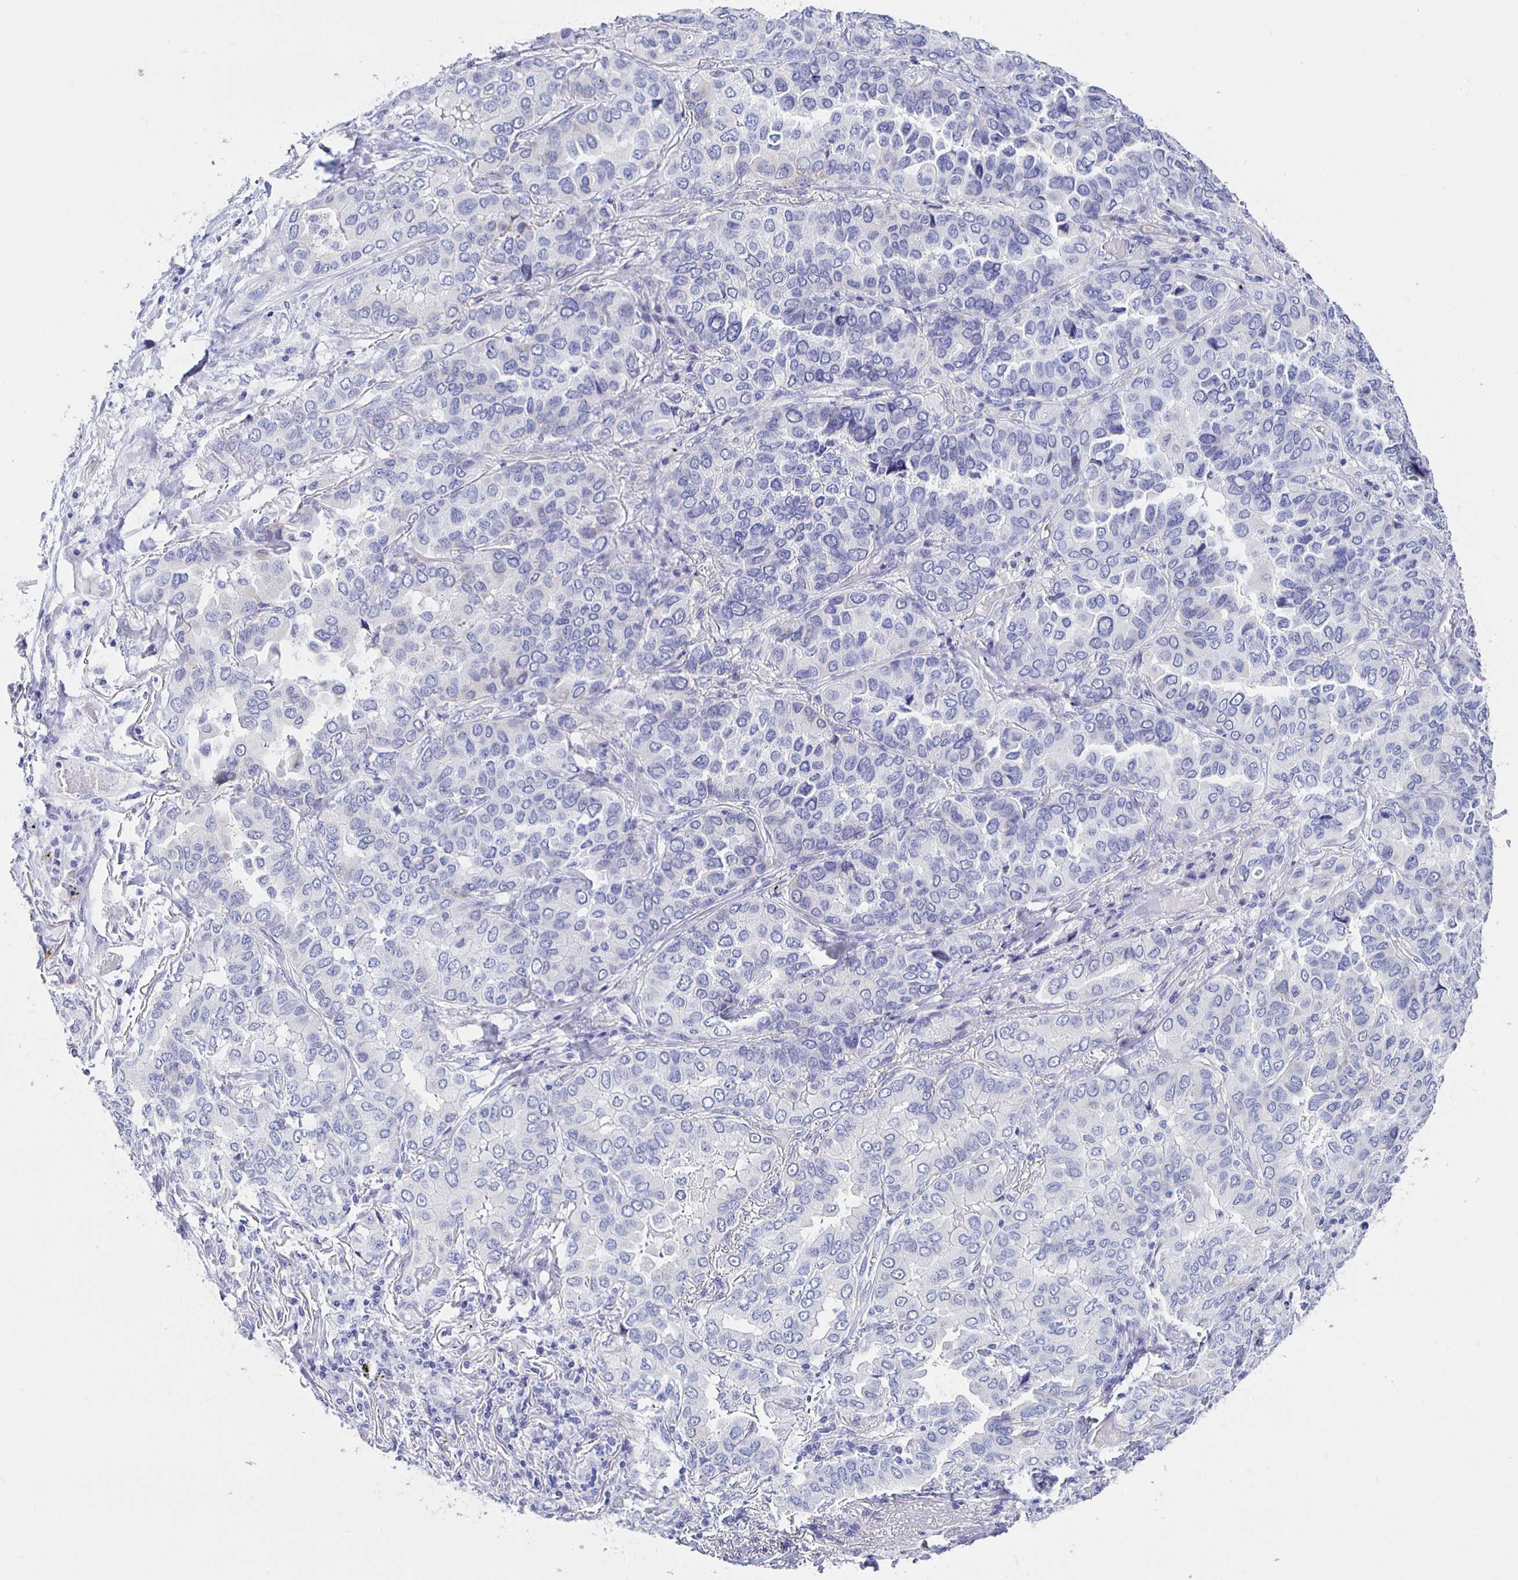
{"staining": {"intensity": "negative", "quantity": "none", "location": "none"}, "tissue": "lung cancer", "cell_type": "Tumor cells", "image_type": "cancer", "snomed": [{"axis": "morphology", "description": "Aneuploidy"}, {"axis": "morphology", "description": "Adenocarcinoma, NOS"}, {"axis": "morphology", "description": "Adenocarcinoma, metastatic, NOS"}, {"axis": "topography", "description": "Lymph node"}, {"axis": "topography", "description": "Lung"}], "caption": "DAB immunohistochemical staining of human lung cancer (metastatic adenocarcinoma) reveals no significant positivity in tumor cells.", "gene": "HSPA4L", "patient": {"sex": "female", "age": 48}}